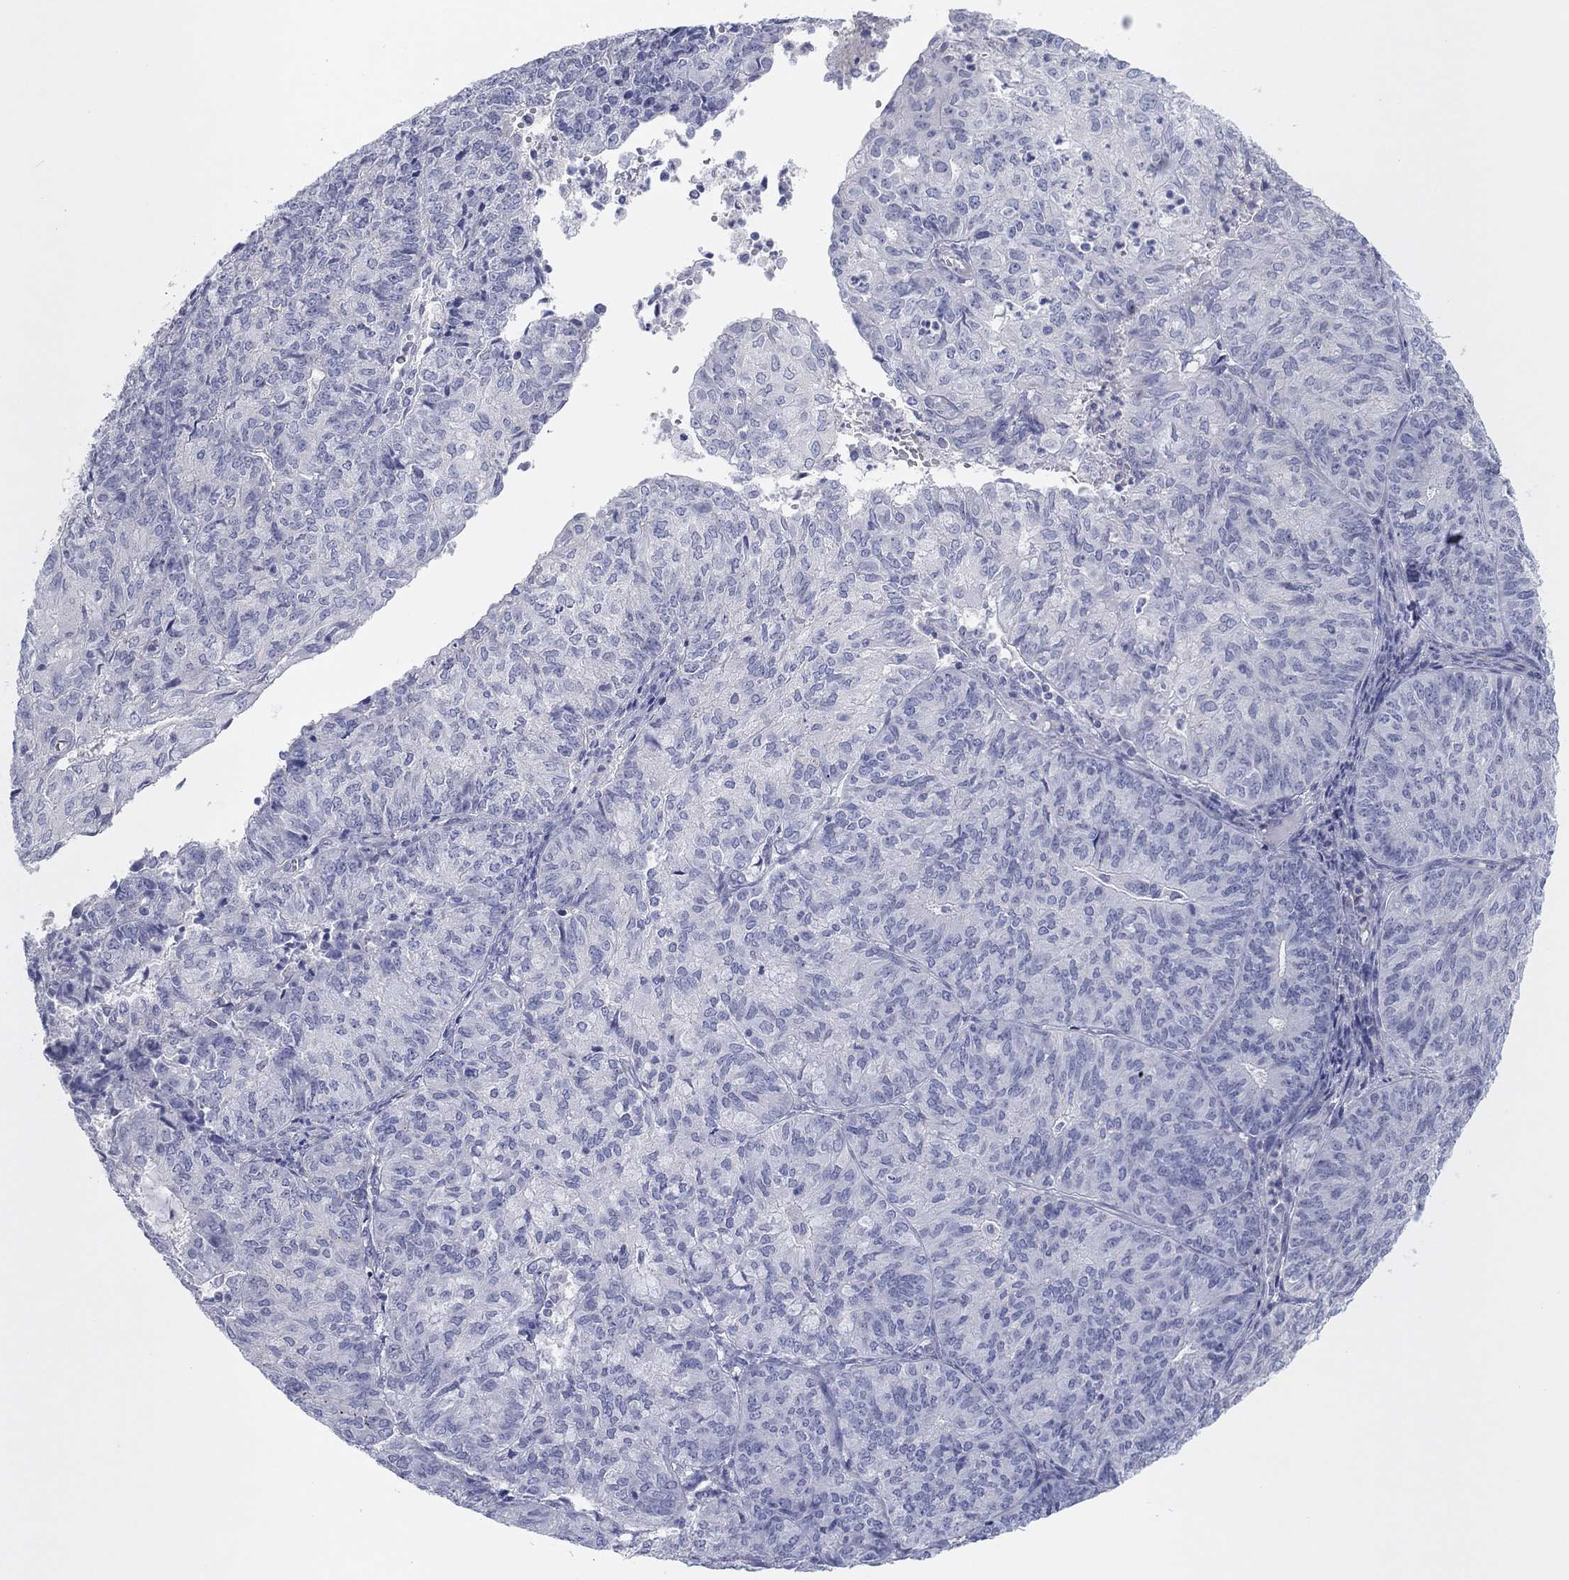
{"staining": {"intensity": "negative", "quantity": "none", "location": "none"}, "tissue": "endometrial cancer", "cell_type": "Tumor cells", "image_type": "cancer", "snomed": [{"axis": "morphology", "description": "Adenocarcinoma, NOS"}, {"axis": "topography", "description": "Endometrium"}], "caption": "Human endometrial cancer stained for a protein using immunohistochemistry (IHC) exhibits no positivity in tumor cells.", "gene": "CPNE6", "patient": {"sex": "female", "age": 82}}